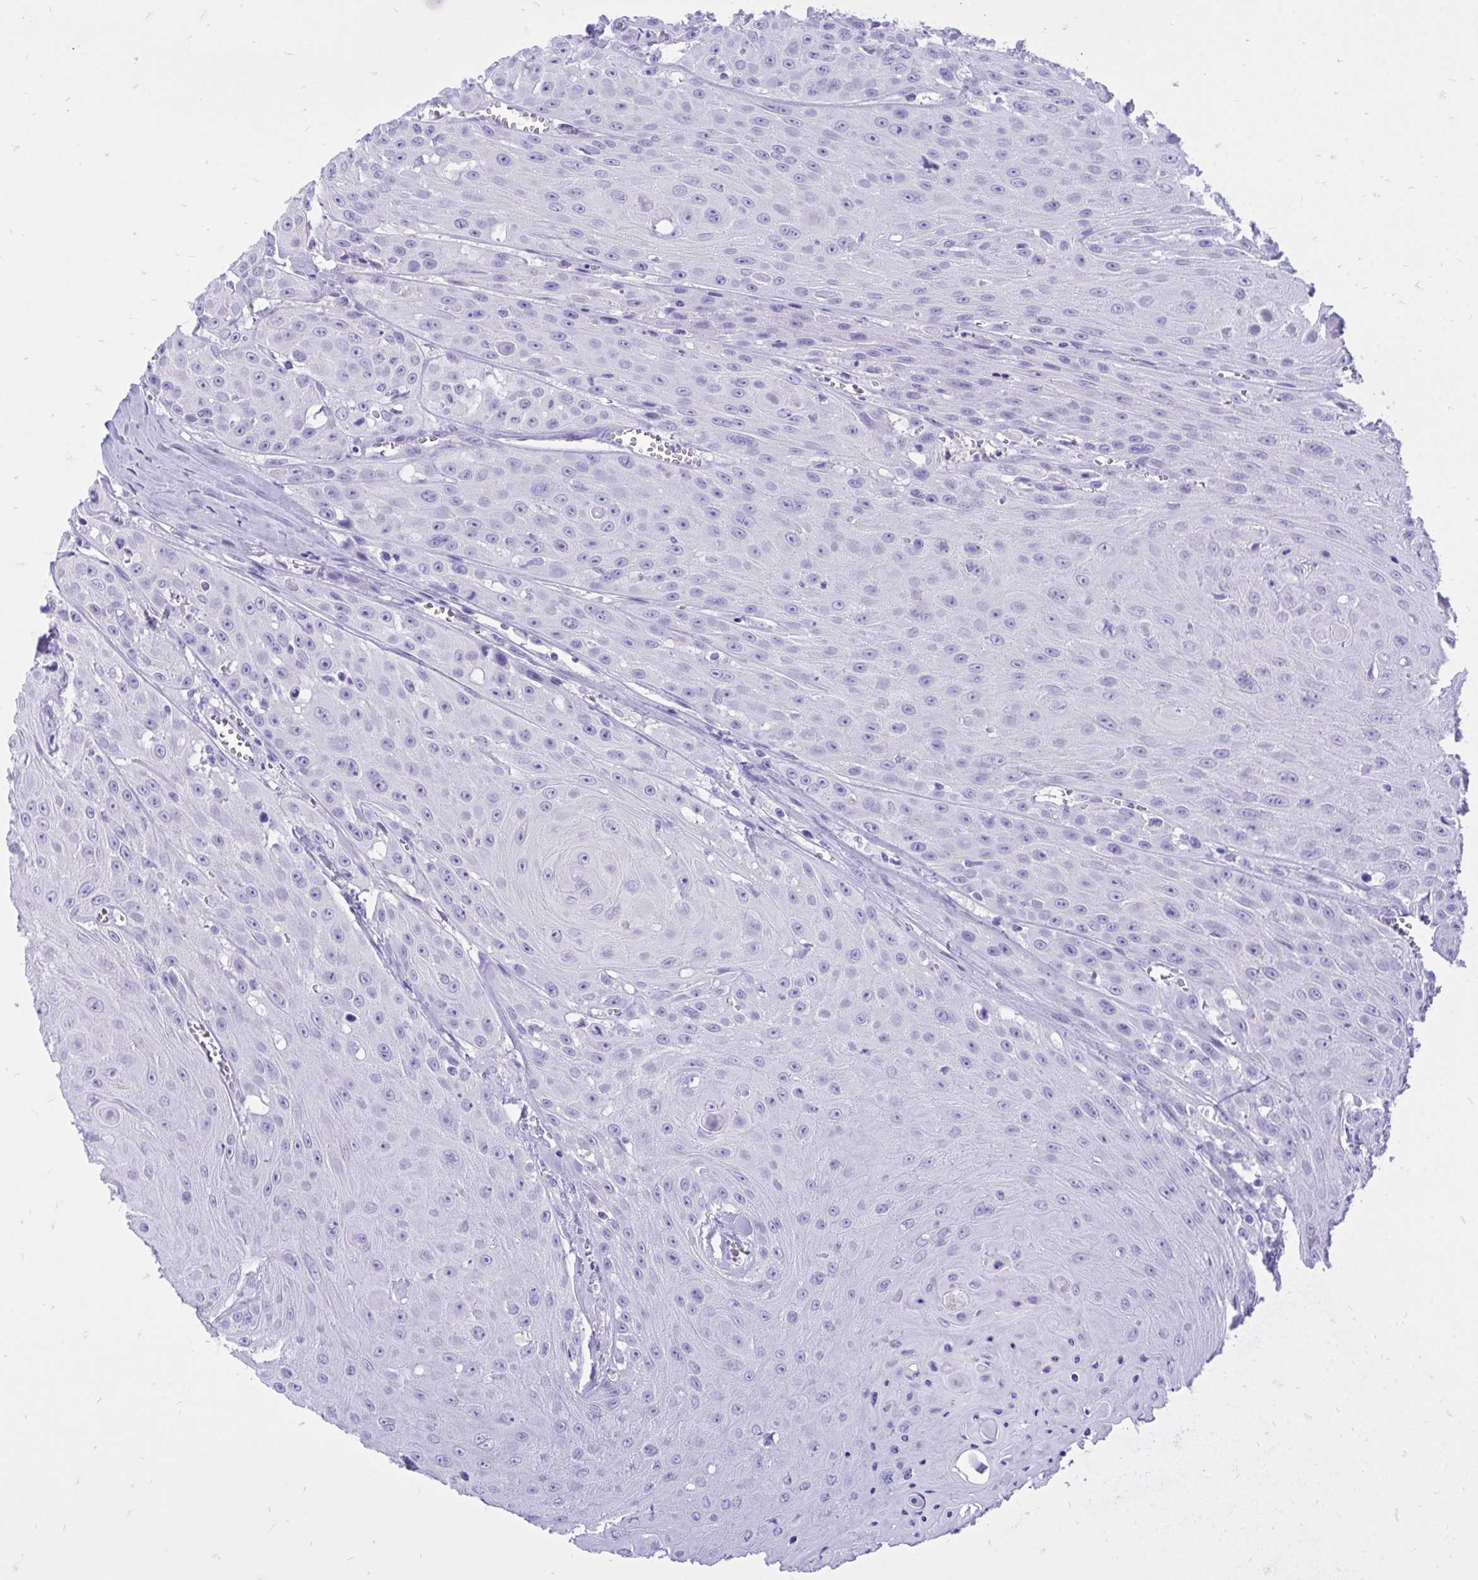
{"staining": {"intensity": "negative", "quantity": "none", "location": "none"}, "tissue": "head and neck cancer", "cell_type": "Tumor cells", "image_type": "cancer", "snomed": [{"axis": "morphology", "description": "Squamous cell carcinoma, NOS"}, {"axis": "topography", "description": "Oral tissue"}, {"axis": "topography", "description": "Head-Neck"}], "caption": "Immunohistochemistry (IHC) photomicrograph of neoplastic tissue: human head and neck cancer stained with DAB exhibits no significant protein positivity in tumor cells.", "gene": "MON1A", "patient": {"sex": "male", "age": 81}}